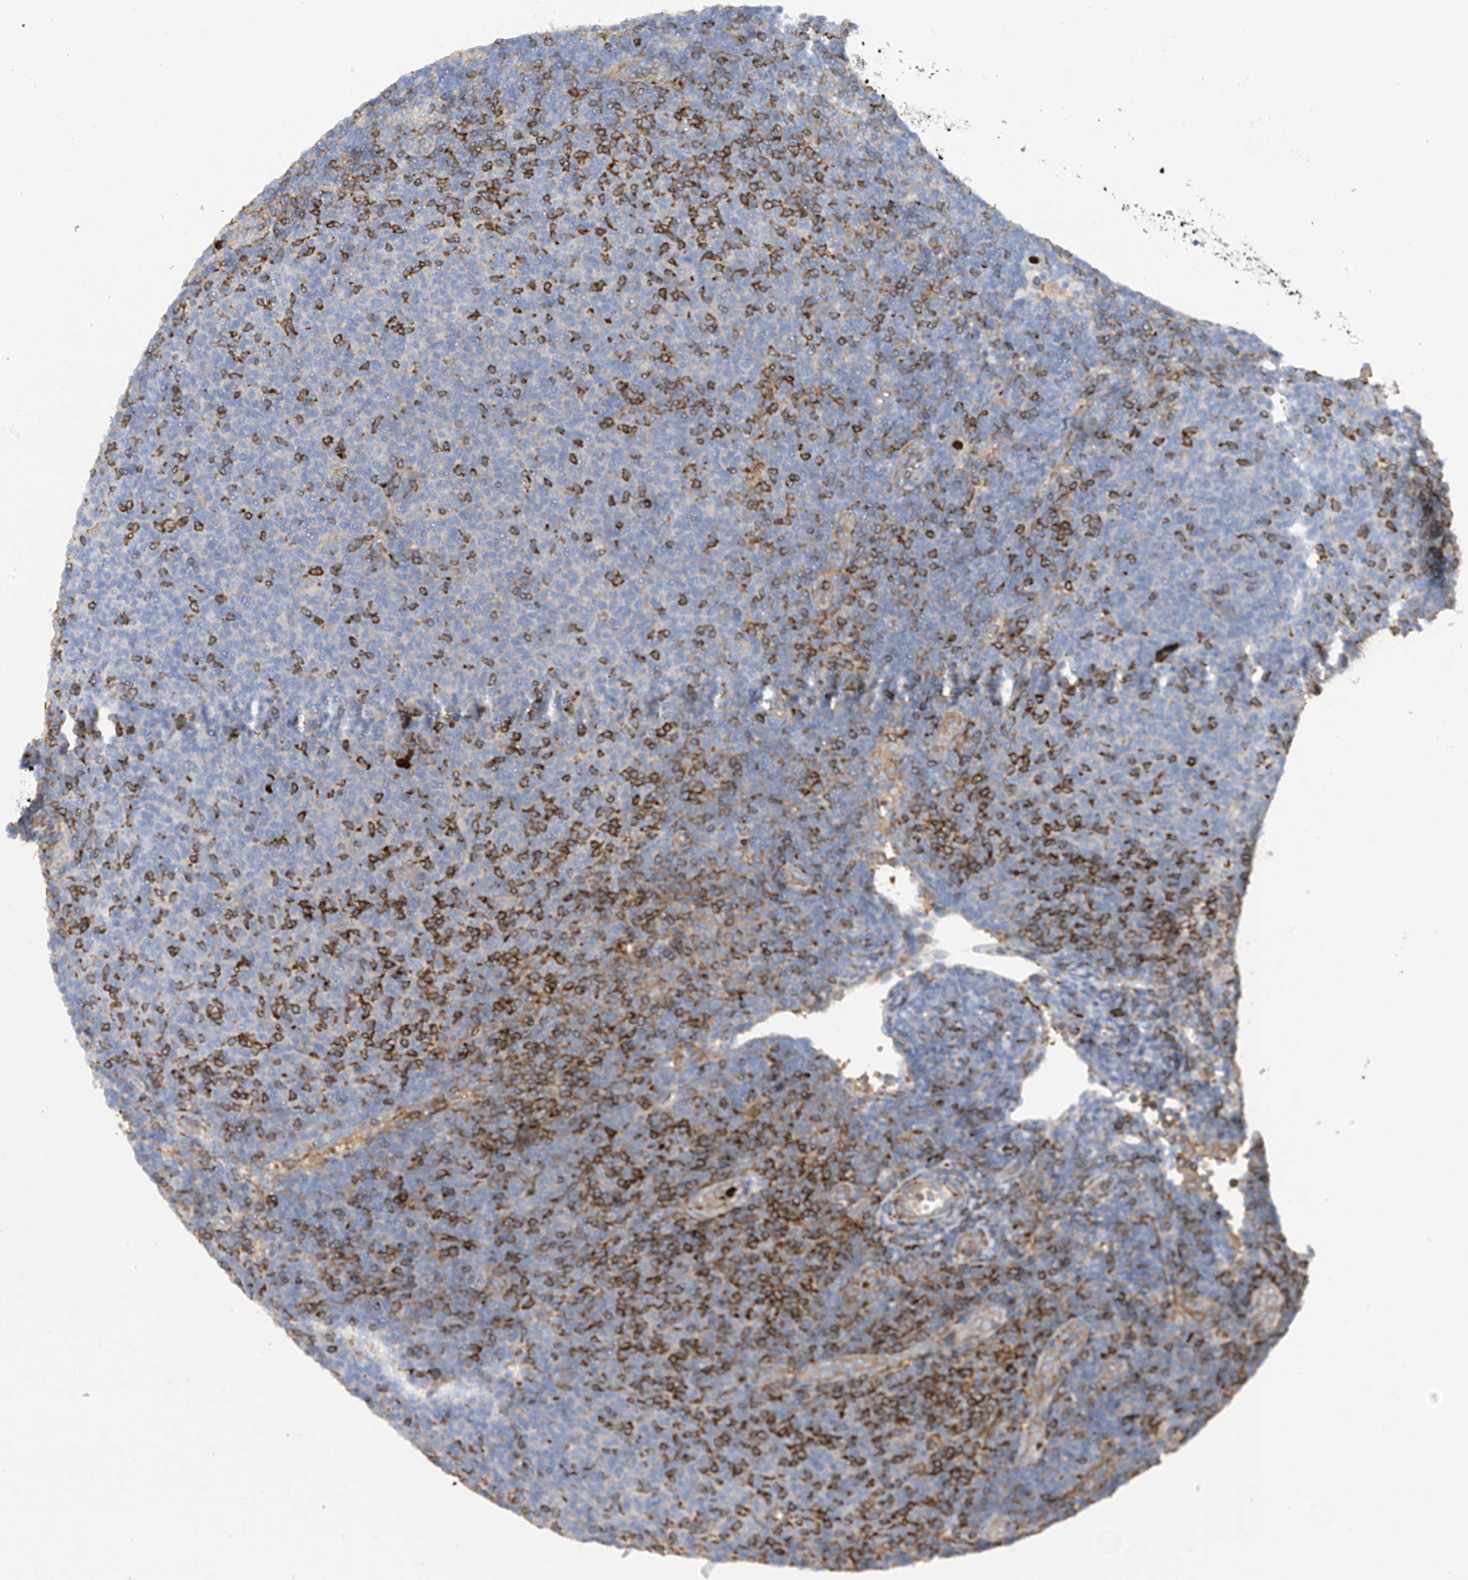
{"staining": {"intensity": "negative", "quantity": "none", "location": "none"}, "tissue": "lymphoma", "cell_type": "Tumor cells", "image_type": "cancer", "snomed": [{"axis": "morphology", "description": "Malignant lymphoma, non-Hodgkin's type, Low grade"}, {"axis": "topography", "description": "Lymph node"}], "caption": "A high-resolution photomicrograph shows IHC staining of lymphoma, which displays no significant staining in tumor cells.", "gene": "PHACTR2", "patient": {"sex": "male", "age": 66}}